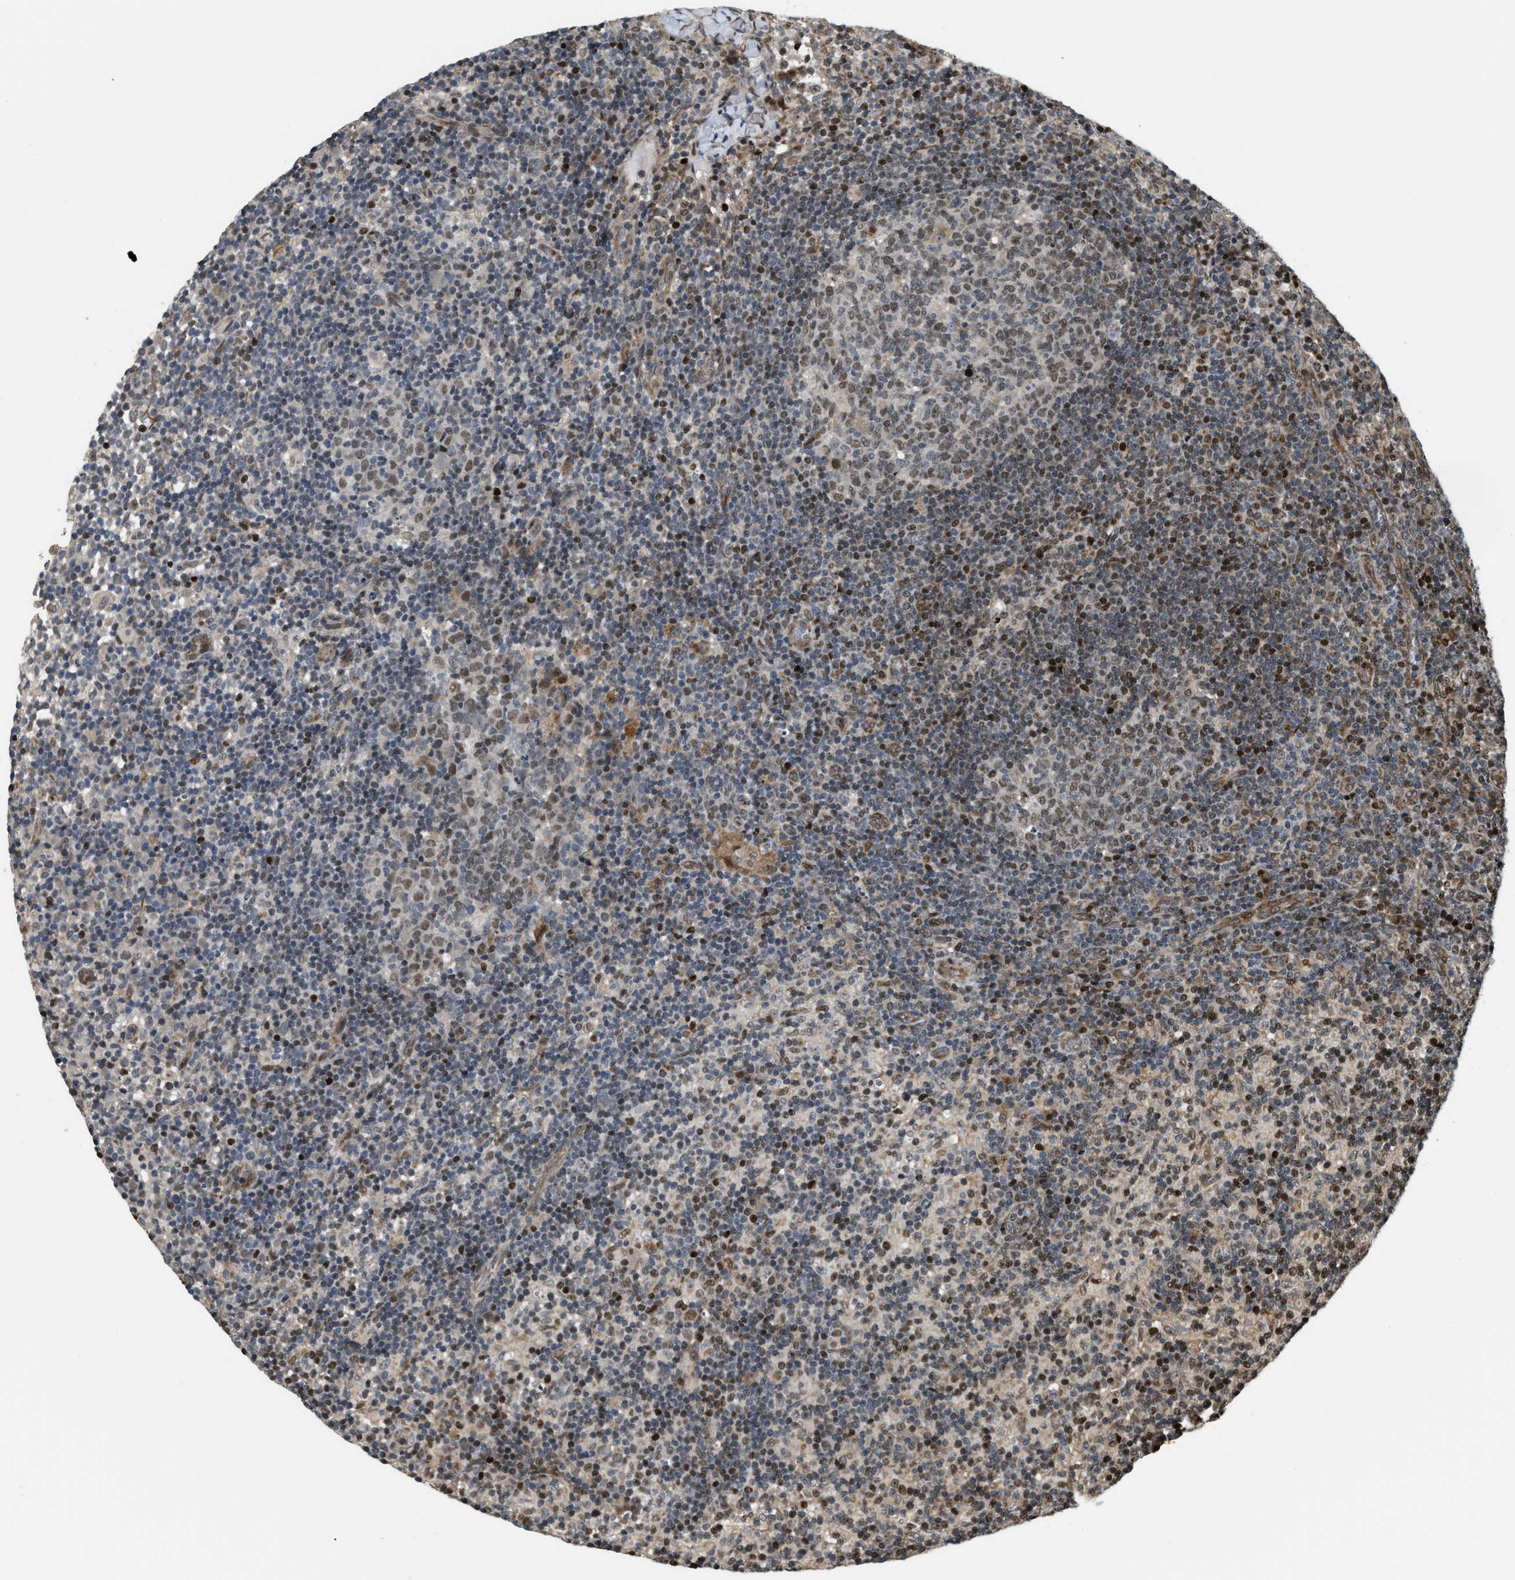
{"staining": {"intensity": "moderate", "quantity": ">75%", "location": "nuclear"}, "tissue": "lymph node", "cell_type": "Germinal center cells", "image_type": "normal", "snomed": [{"axis": "morphology", "description": "Normal tissue, NOS"}, {"axis": "morphology", "description": "Inflammation, NOS"}, {"axis": "topography", "description": "Lymph node"}], "caption": "A histopathology image of human lymph node stained for a protein exhibits moderate nuclear brown staining in germinal center cells. Nuclei are stained in blue.", "gene": "LTA4H", "patient": {"sex": "male", "age": 55}}